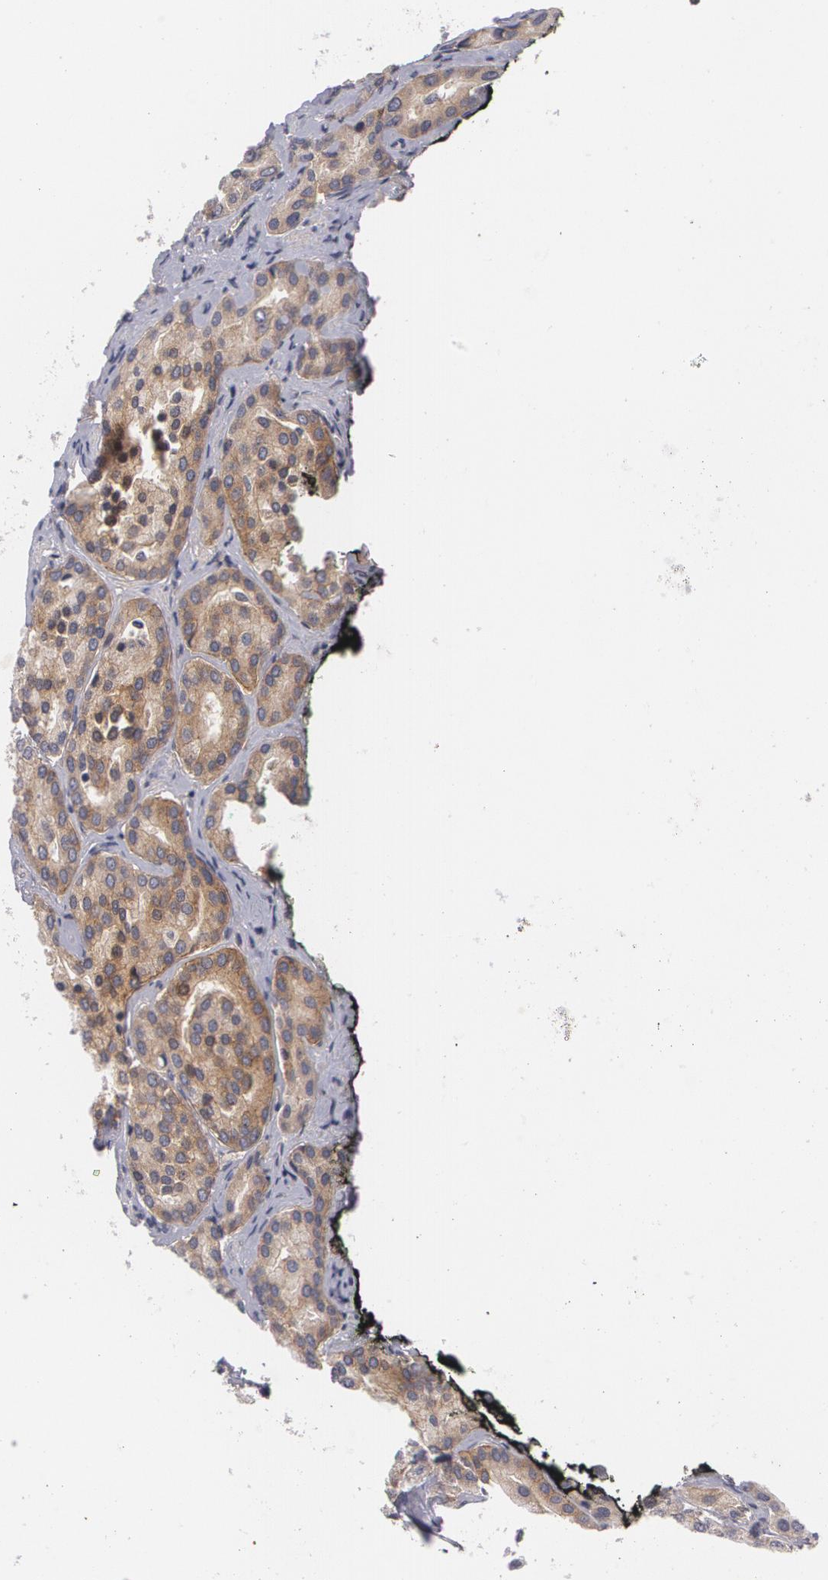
{"staining": {"intensity": "moderate", "quantity": ">75%", "location": "cytoplasmic/membranous"}, "tissue": "prostate cancer", "cell_type": "Tumor cells", "image_type": "cancer", "snomed": [{"axis": "morphology", "description": "Adenocarcinoma, High grade"}, {"axis": "topography", "description": "Prostate"}], "caption": "Prostate cancer was stained to show a protein in brown. There is medium levels of moderate cytoplasmic/membranous expression in about >75% of tumor cells. The staining was performed using DAB (3,3'-diaminobenzidine) to visualize the protein expression in brown, while the nuclei were stained in blue with hematoxylin (Magnification: 20x).", "gene": "CASK", "patient": {"sex": "male", "age": 64}}